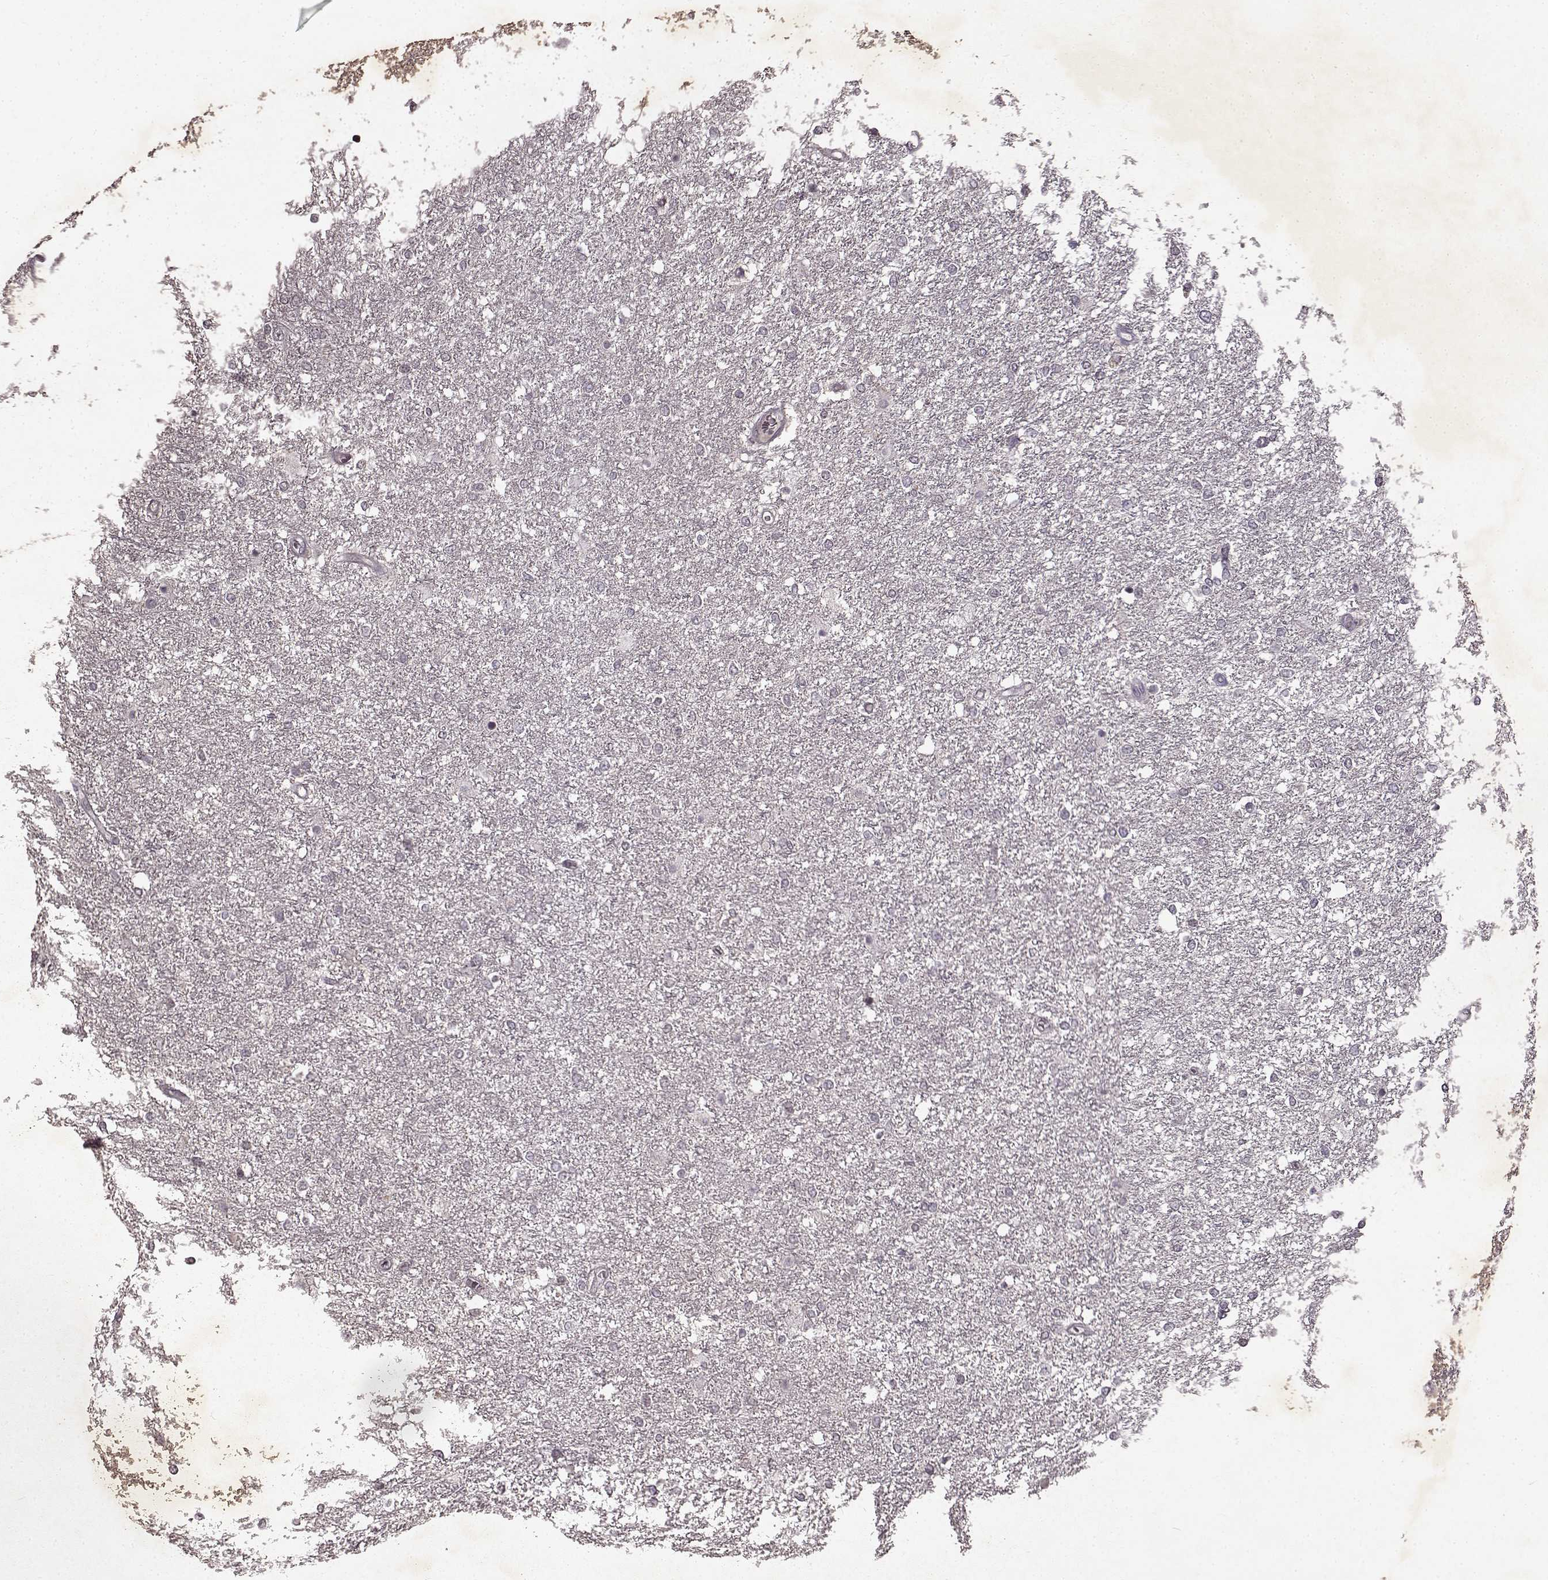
{"staining": {"intensity": "negative", "quantity": "none", "location": "none"}, "tissue": "glioma", "cell_type": "Tumor cells", "image_type": "cancer", "snomed": [{"axis": "morphology", "description": "Glioma, malignant, High grade"}, {"axis": "topography", "description": "Brain"}], "caption": "IHC image of neoplastic tissue: high-grade glioma (malignant) stained with DAB exhibits no significant protein staining in tumor cells.", "gene": "LHB", "patient": {"sex": "female", "age": 61}}